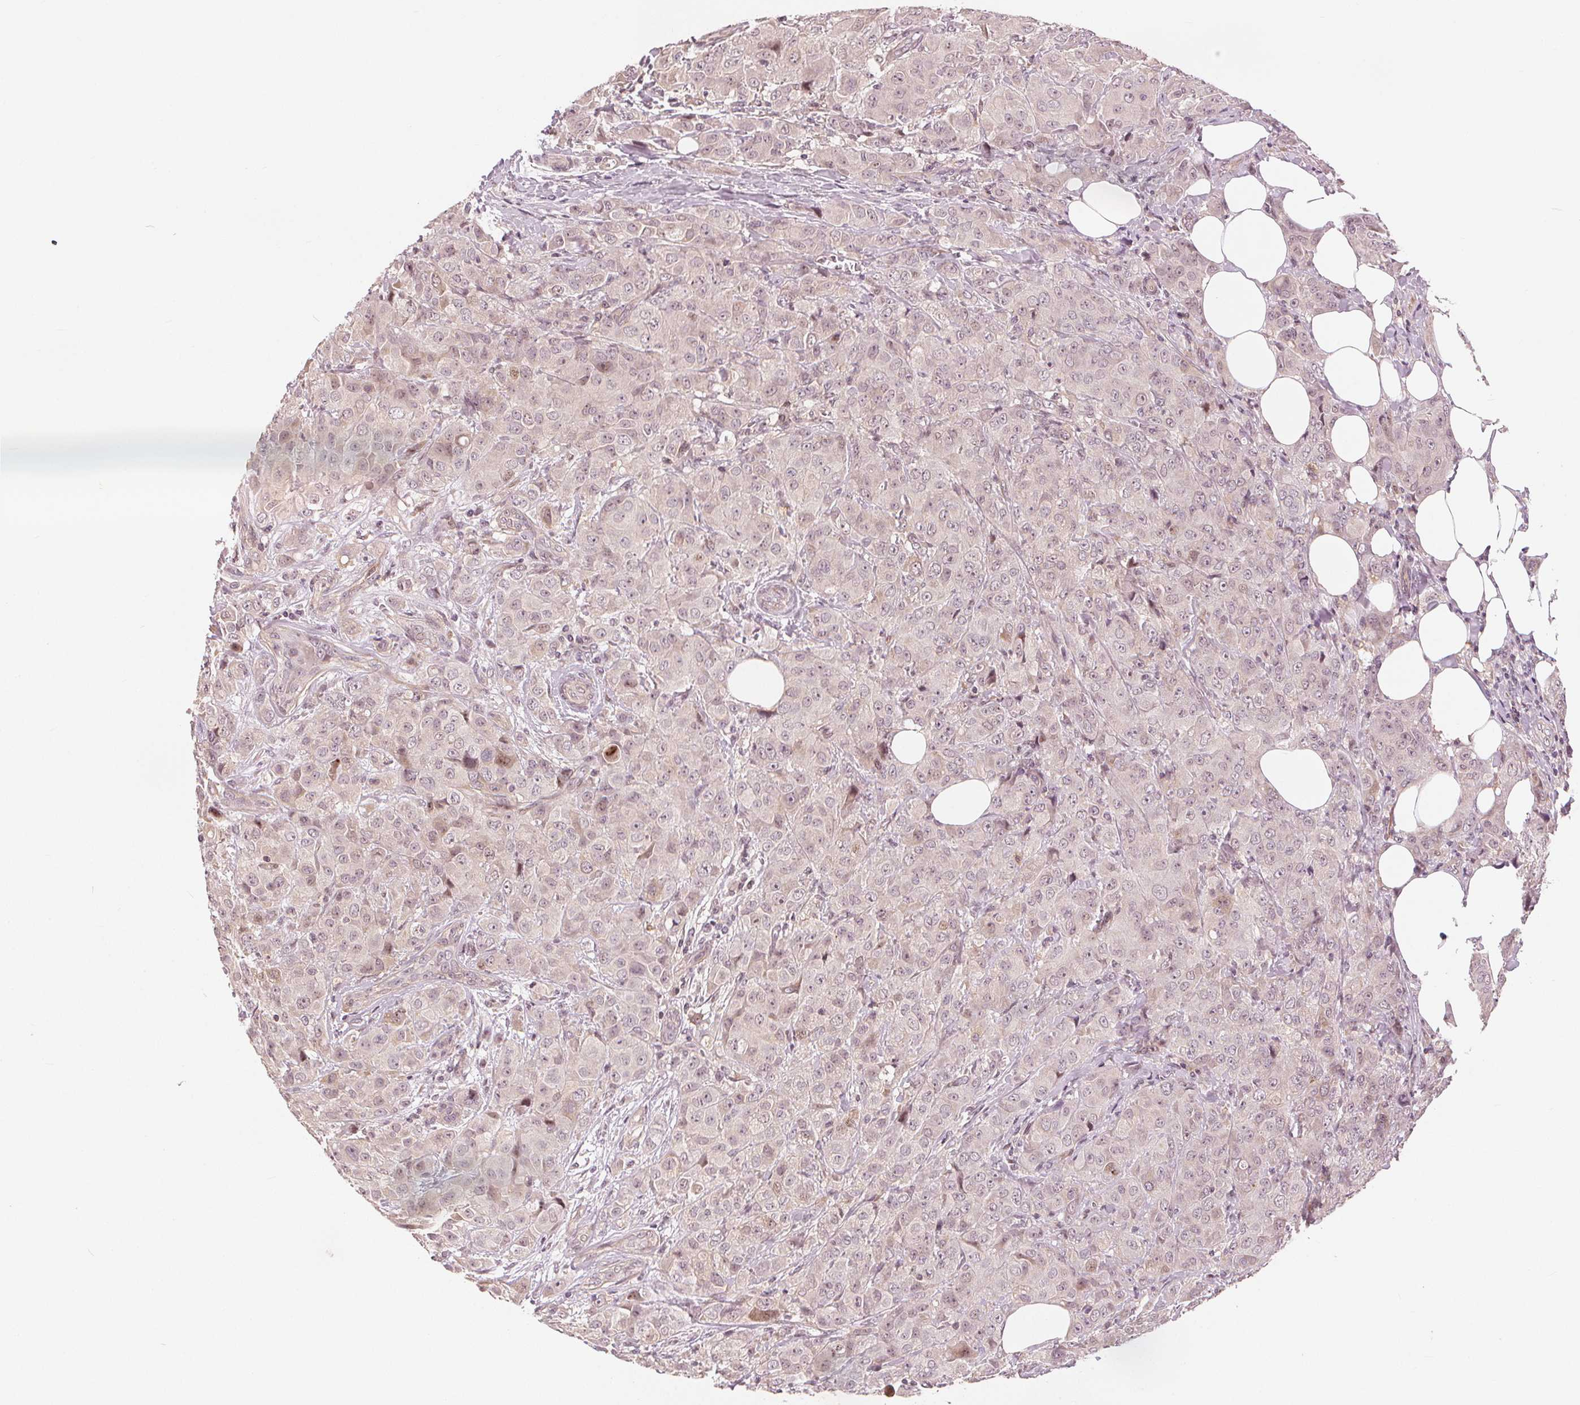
{"staining": {"intensity": "negative", "quantity": "none", "location": "none"}, "tissue": "breast cancer", "cell_type": "Tumor cells", "image_type": "cancer", "snomed": [{"axis": "morphology", "description": "Normal tissue, NOS"}, {"axis": "morphology", "description": "Duct carcinoma"}, {"axis": "topography", "description": "Breast"}], "caption": "DAB (3,3'-diaminobenzidine) immunohistochemical staining of breast intraductal carcinoma reveals no significant positivity in tumor cells.", "gene": "SLC34A1", "patient": {"sex": "female", "age": 43}}